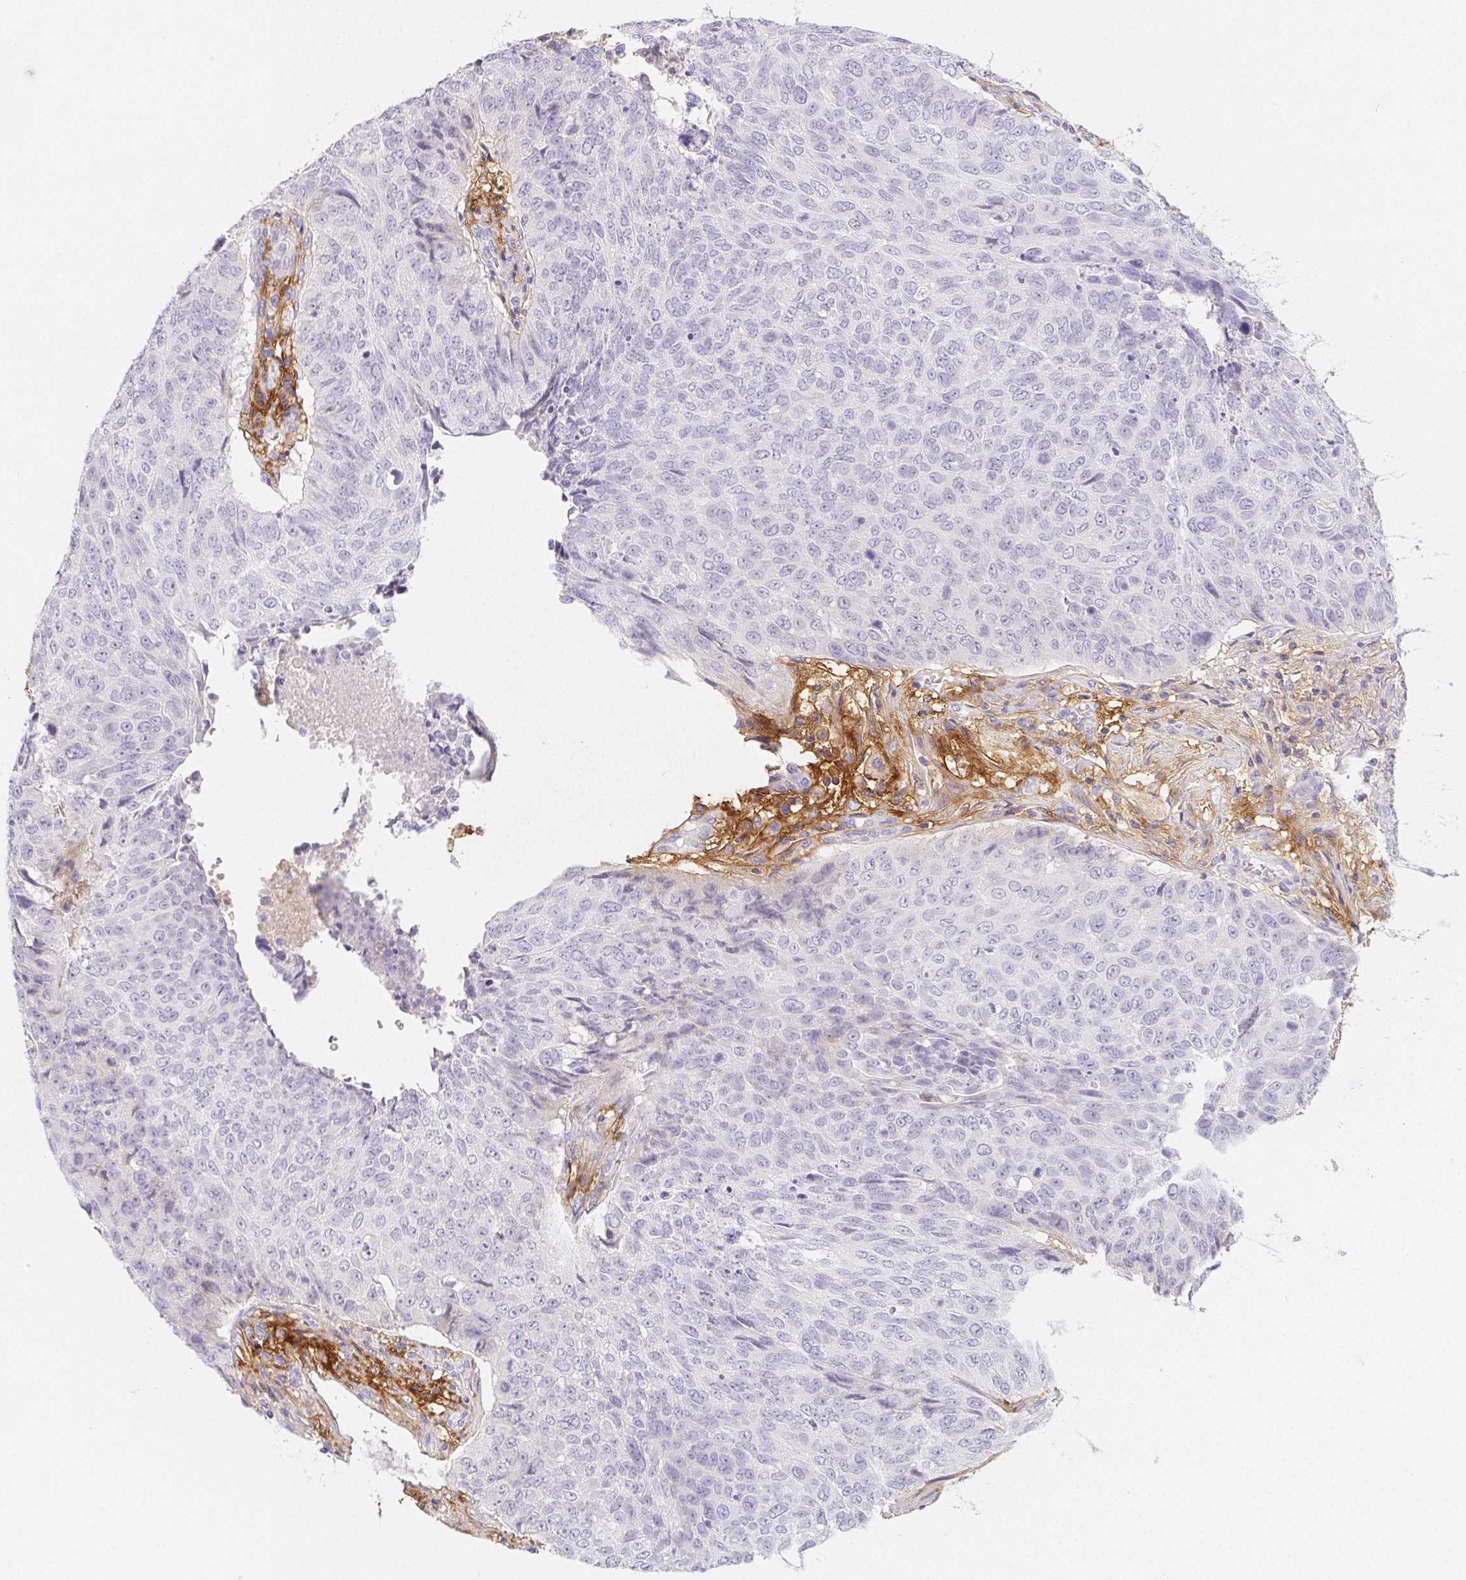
{"staining": {"intensity": "negative", "quantity": "none", "location": "none"}, "tissue": "lung cancer", "cell_type": "Tumor cells", "image_type": "cancer", "snomed": [{"axis": "morphology", "description": "Normal tissue, NOS"}, {"axis": "morphology", "description": "Squamous cell carcinoma, NOS"}, {"axis": "topography", "description": "Bronchus"}, {"axis": "topography", "description": "Lung"}], "caption": "This is an IHC image of human lung cancer. There is no positivity in tumor cells.", "gene": "ITIH2", "patient": {"sex": "male", "age": 64}}